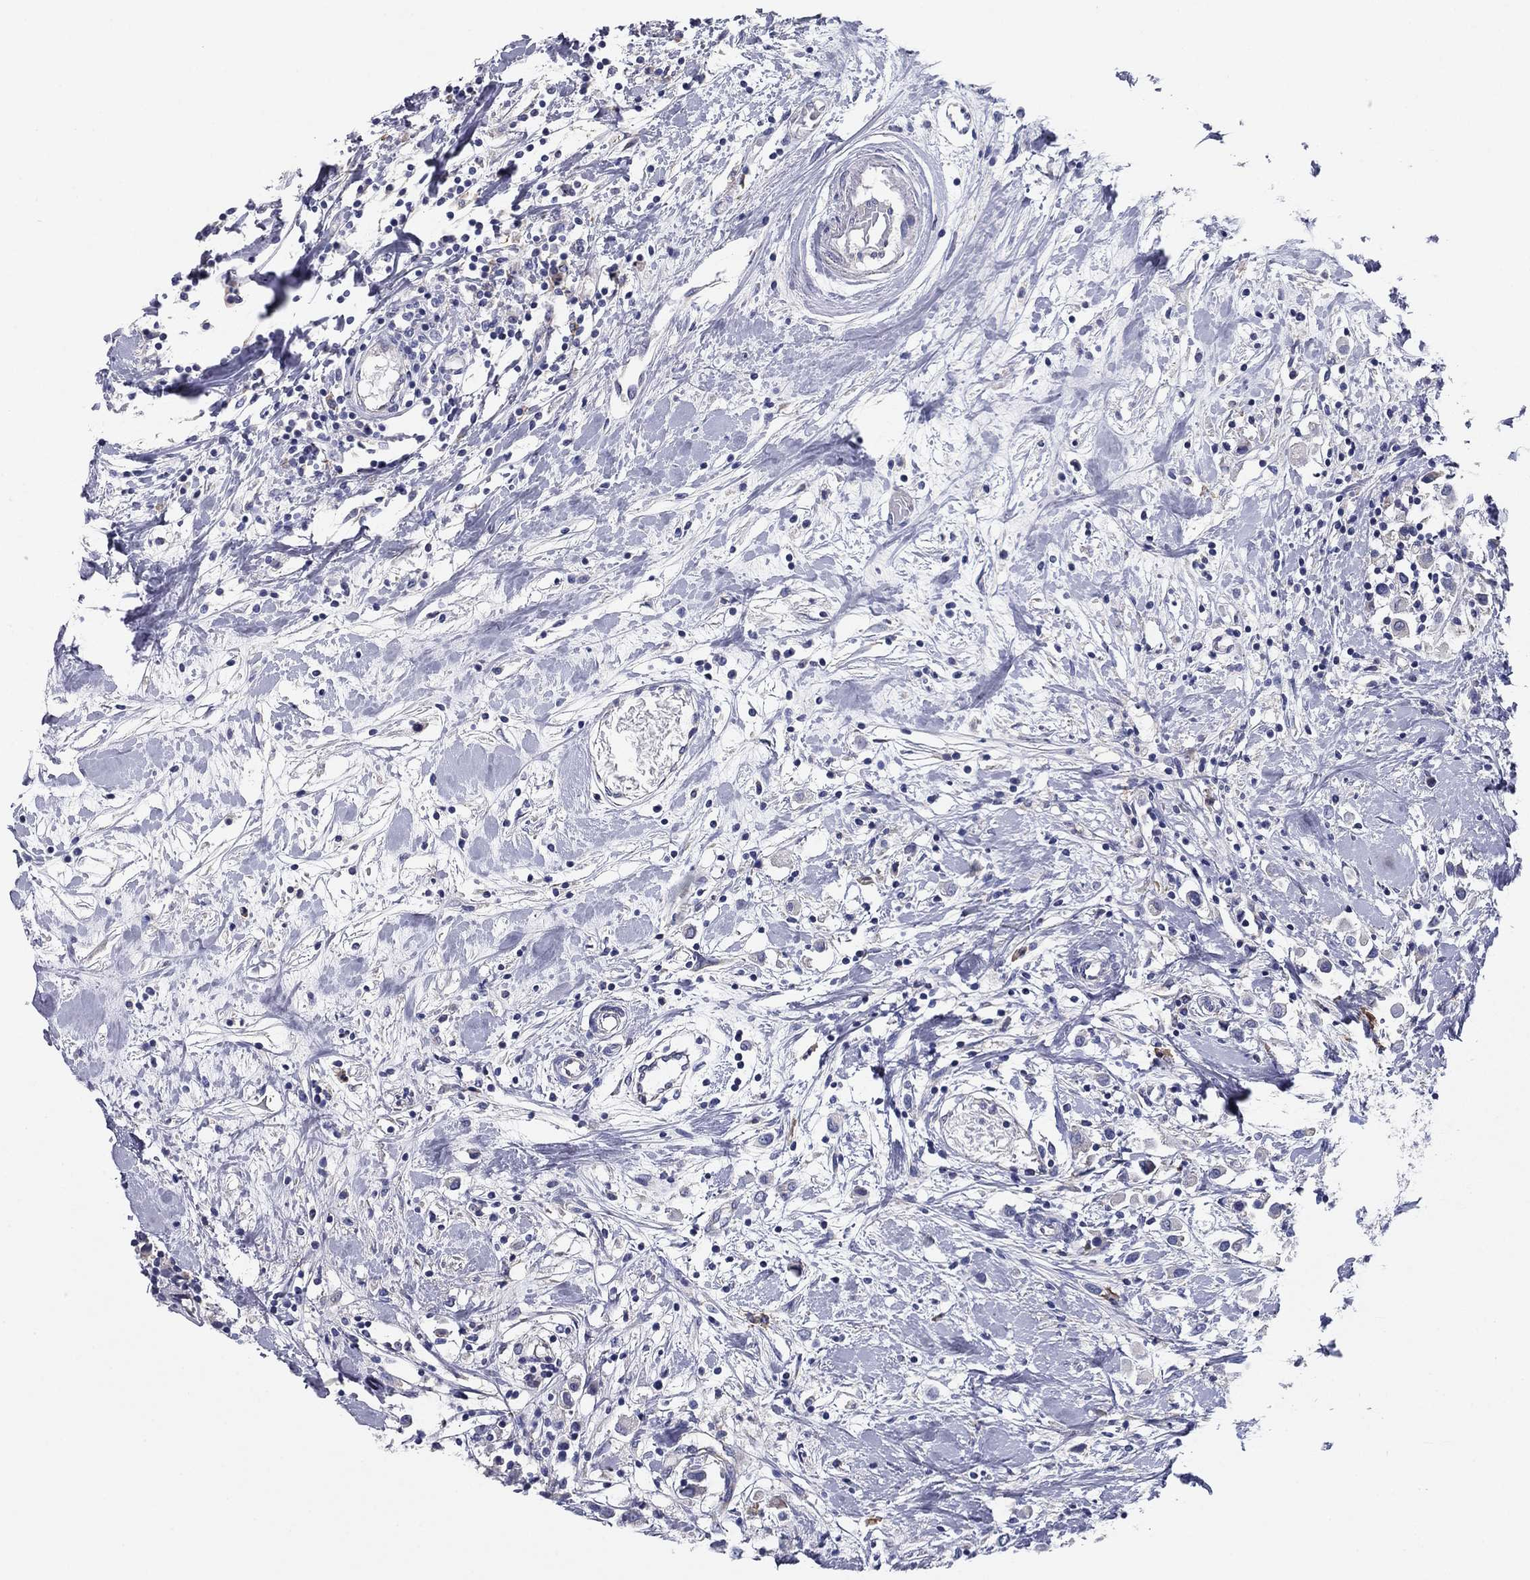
{"staining": {"intensity": "negative", "quantity": "none", "location": "none"}, "tissue": "breast cancer", "cell_type": "Tumor cells", "image_type": "cancer", "snomed": [{"axis": "morphology", "description": "Duct carcinoma"}, {"axis": "topography", "description": "Breast"}], "caption": "A high-resolution photomicrograph shows immunohistochemistry staining of breast infiltrating ductal carcinoma, which reveals no significant staining in tumor cells.", "gene": "GRK7", "patient": {"sex": "female", "age": 61}}